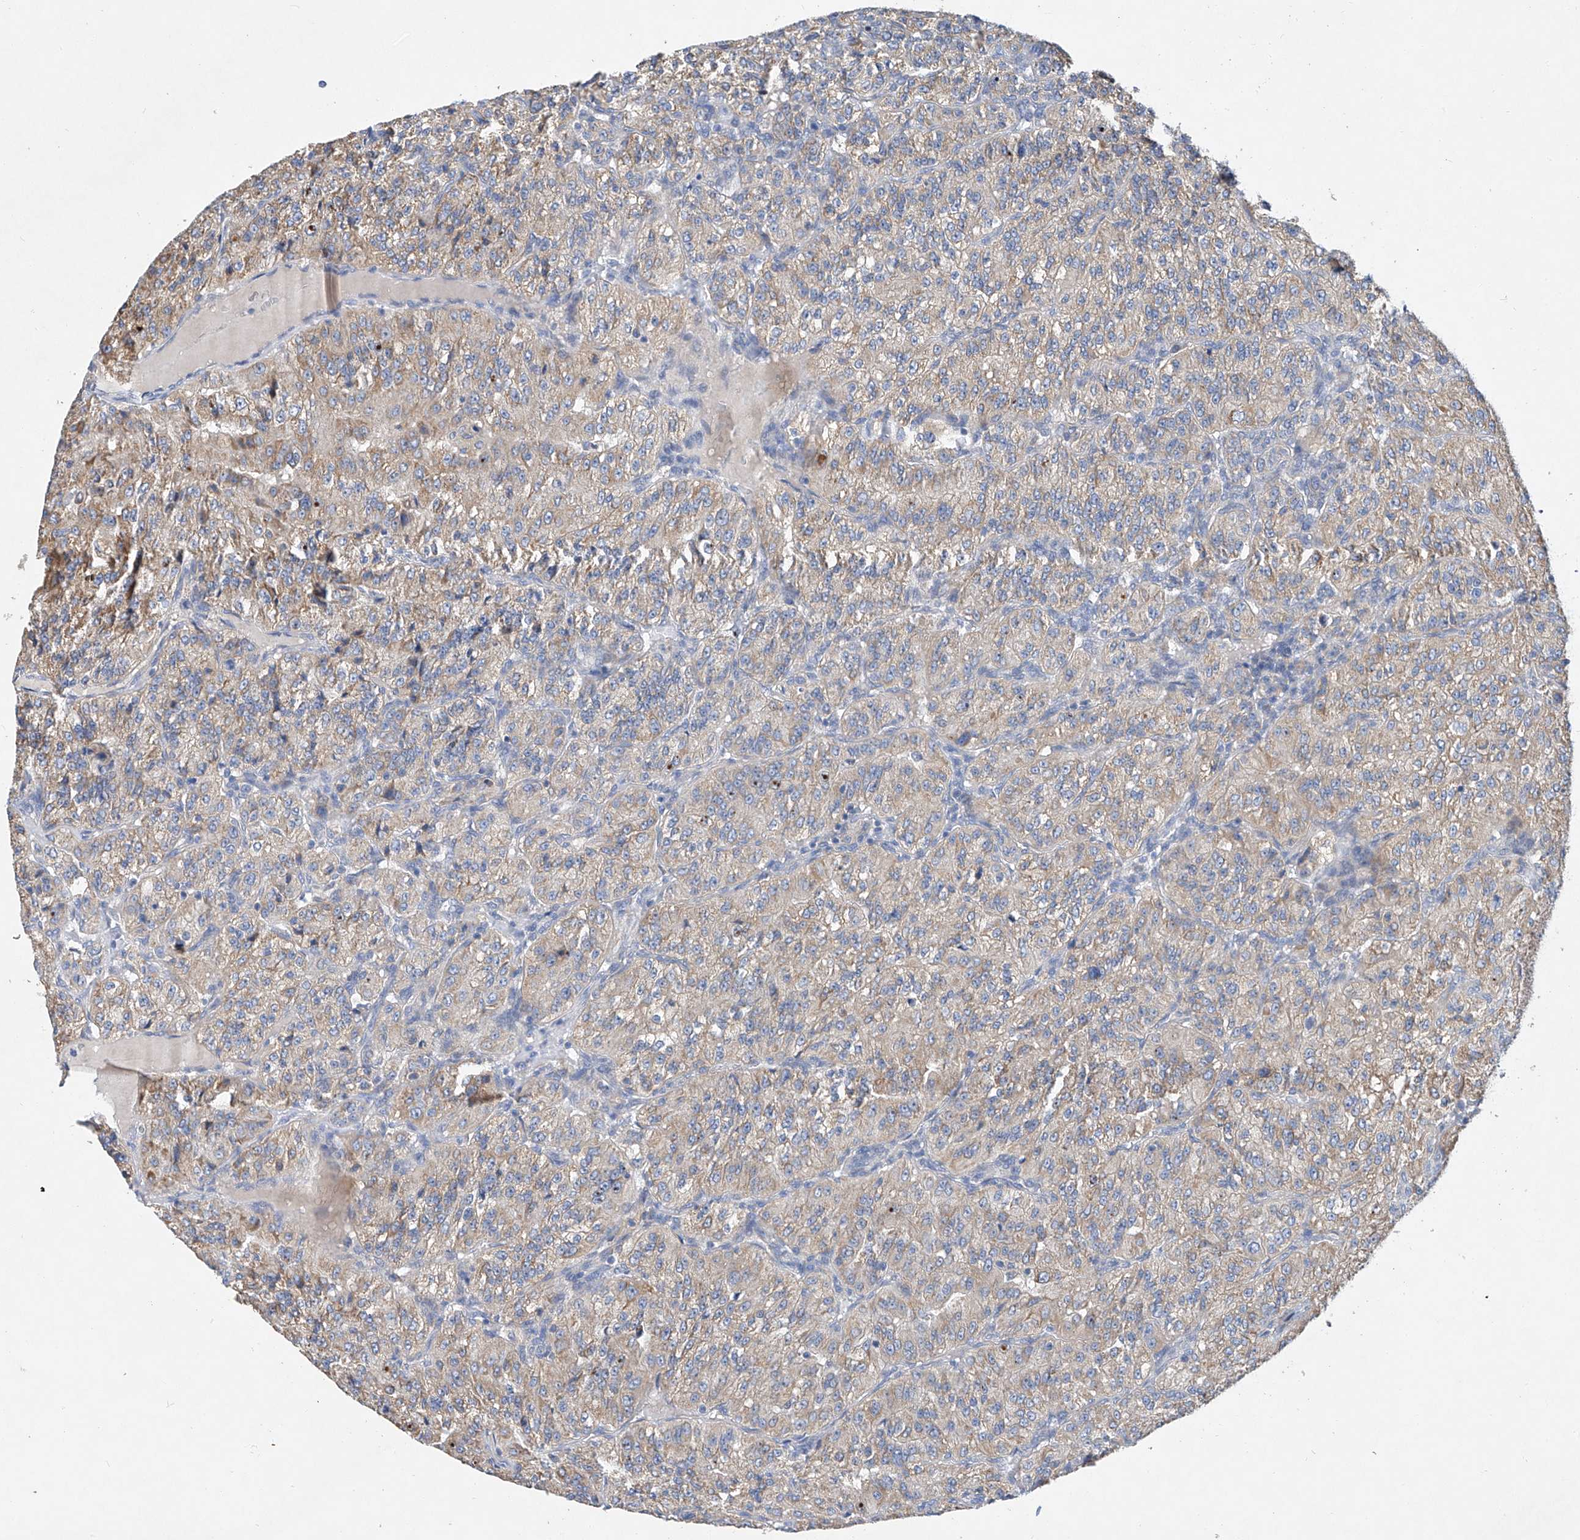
{"staining": {"intensity": "weak", "quantity": "25%-75%", "location": "cytoplasmic/membranous"}, "tissue": "renal cancer", "cell_type": "Tumor cells", "image_type": "cancer", "snomed": [{"axis": "morphology", "description": "Adenocarcinoma, NOS"}, {"axis": "topography", "description": "Kidney"}], "caption": "Adenocarcinoma (renal) was stained to show a protein in brown. There is low levels of weak cytoplasmic/membranous positivity in about 25%-75% of tumor cells. (Stains: DAB in brown, nuclei in blue, Microscopy: brightfield microscopy at high magnification).", "gene": "AMD1", "patient": {"sex": "female", "age": 63}}